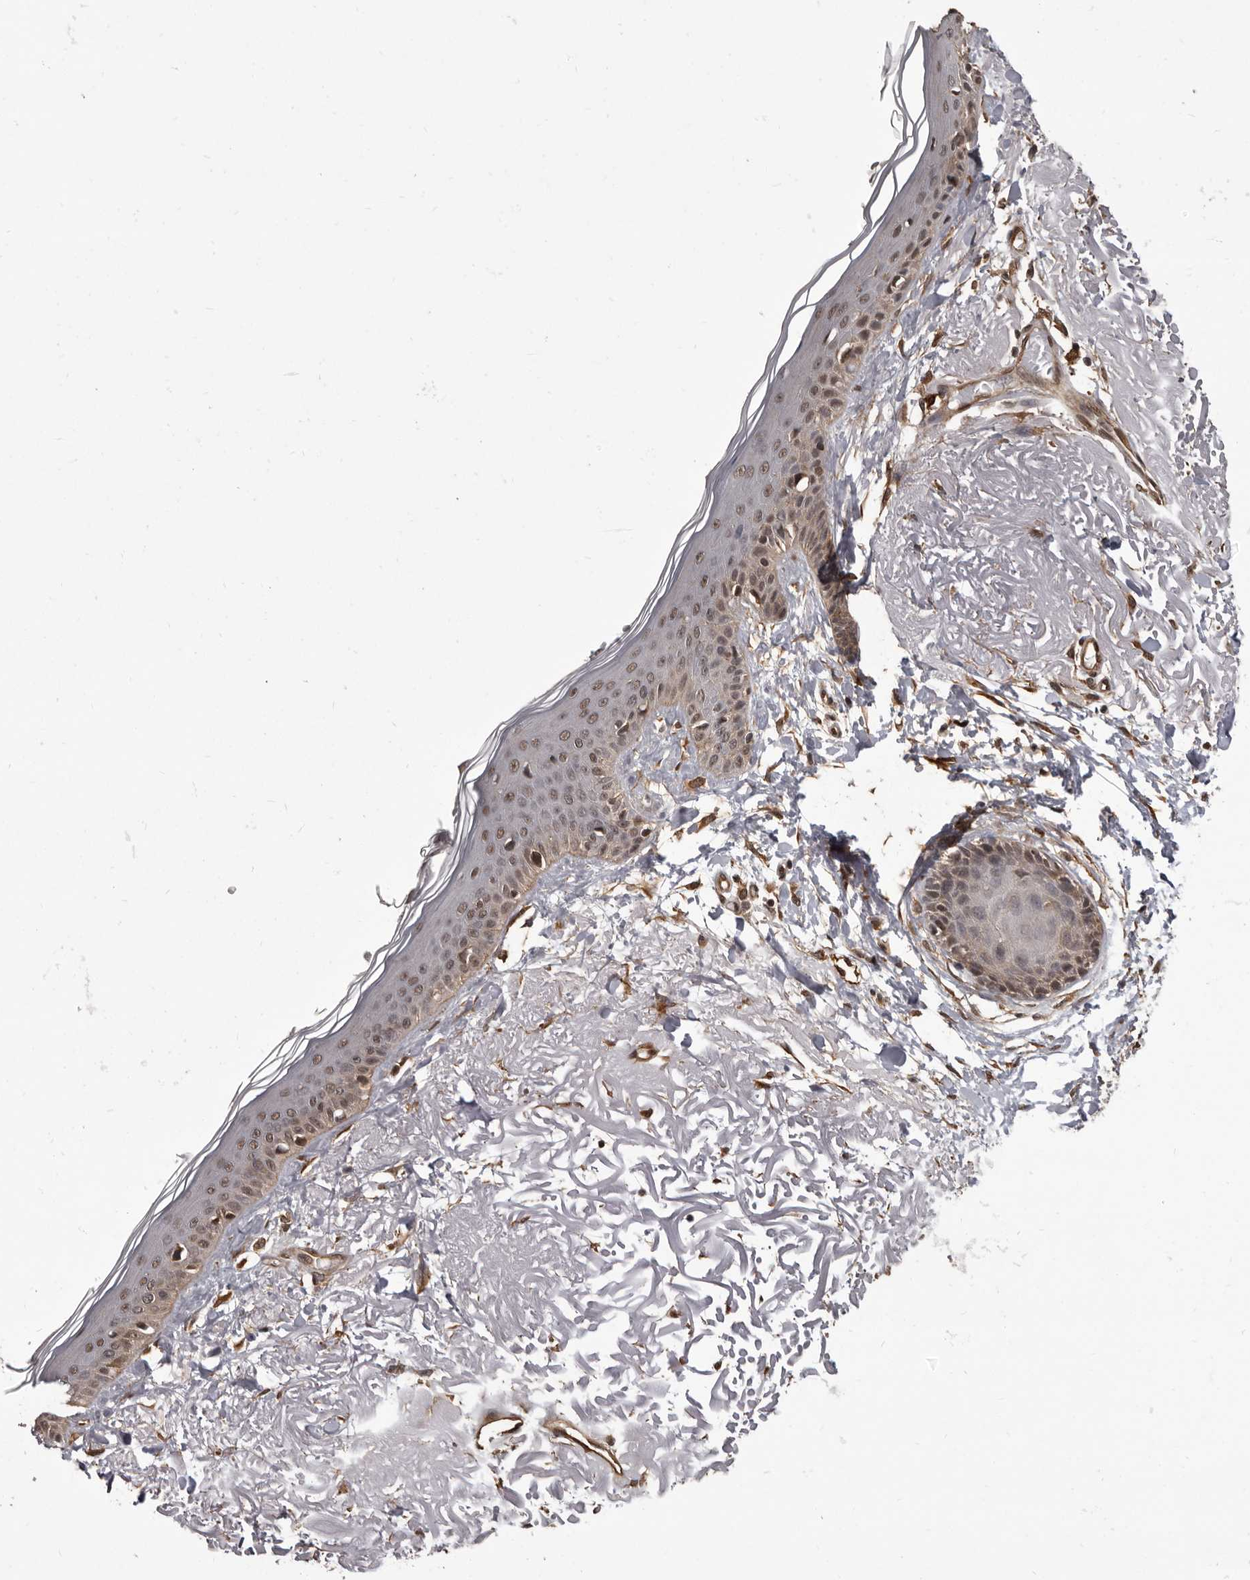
{"staining": {"intensity": "moderate", "quantity": ">75%", "location": "cytoplasmic/membranous,nuclear"}, "tissue": "skin", "cell_type": "Fibroblasts", "image_type": "normal", "snomed": [{"axis": "morphology", "description": "Normal tissue, NOS"}, {"axis": "topography", "description": "Skin"}, {"axis": "topography", "description": "Skeletal muscle"}], "caption": "Fibroblasts reveal medium levels of moderate cytoplasmic/membranous,nuclear expression in approximately >75% of cells in unremarkable skin.", "gene": "ADAMTS20", "patient": {"sex": "male", "age": 83}}